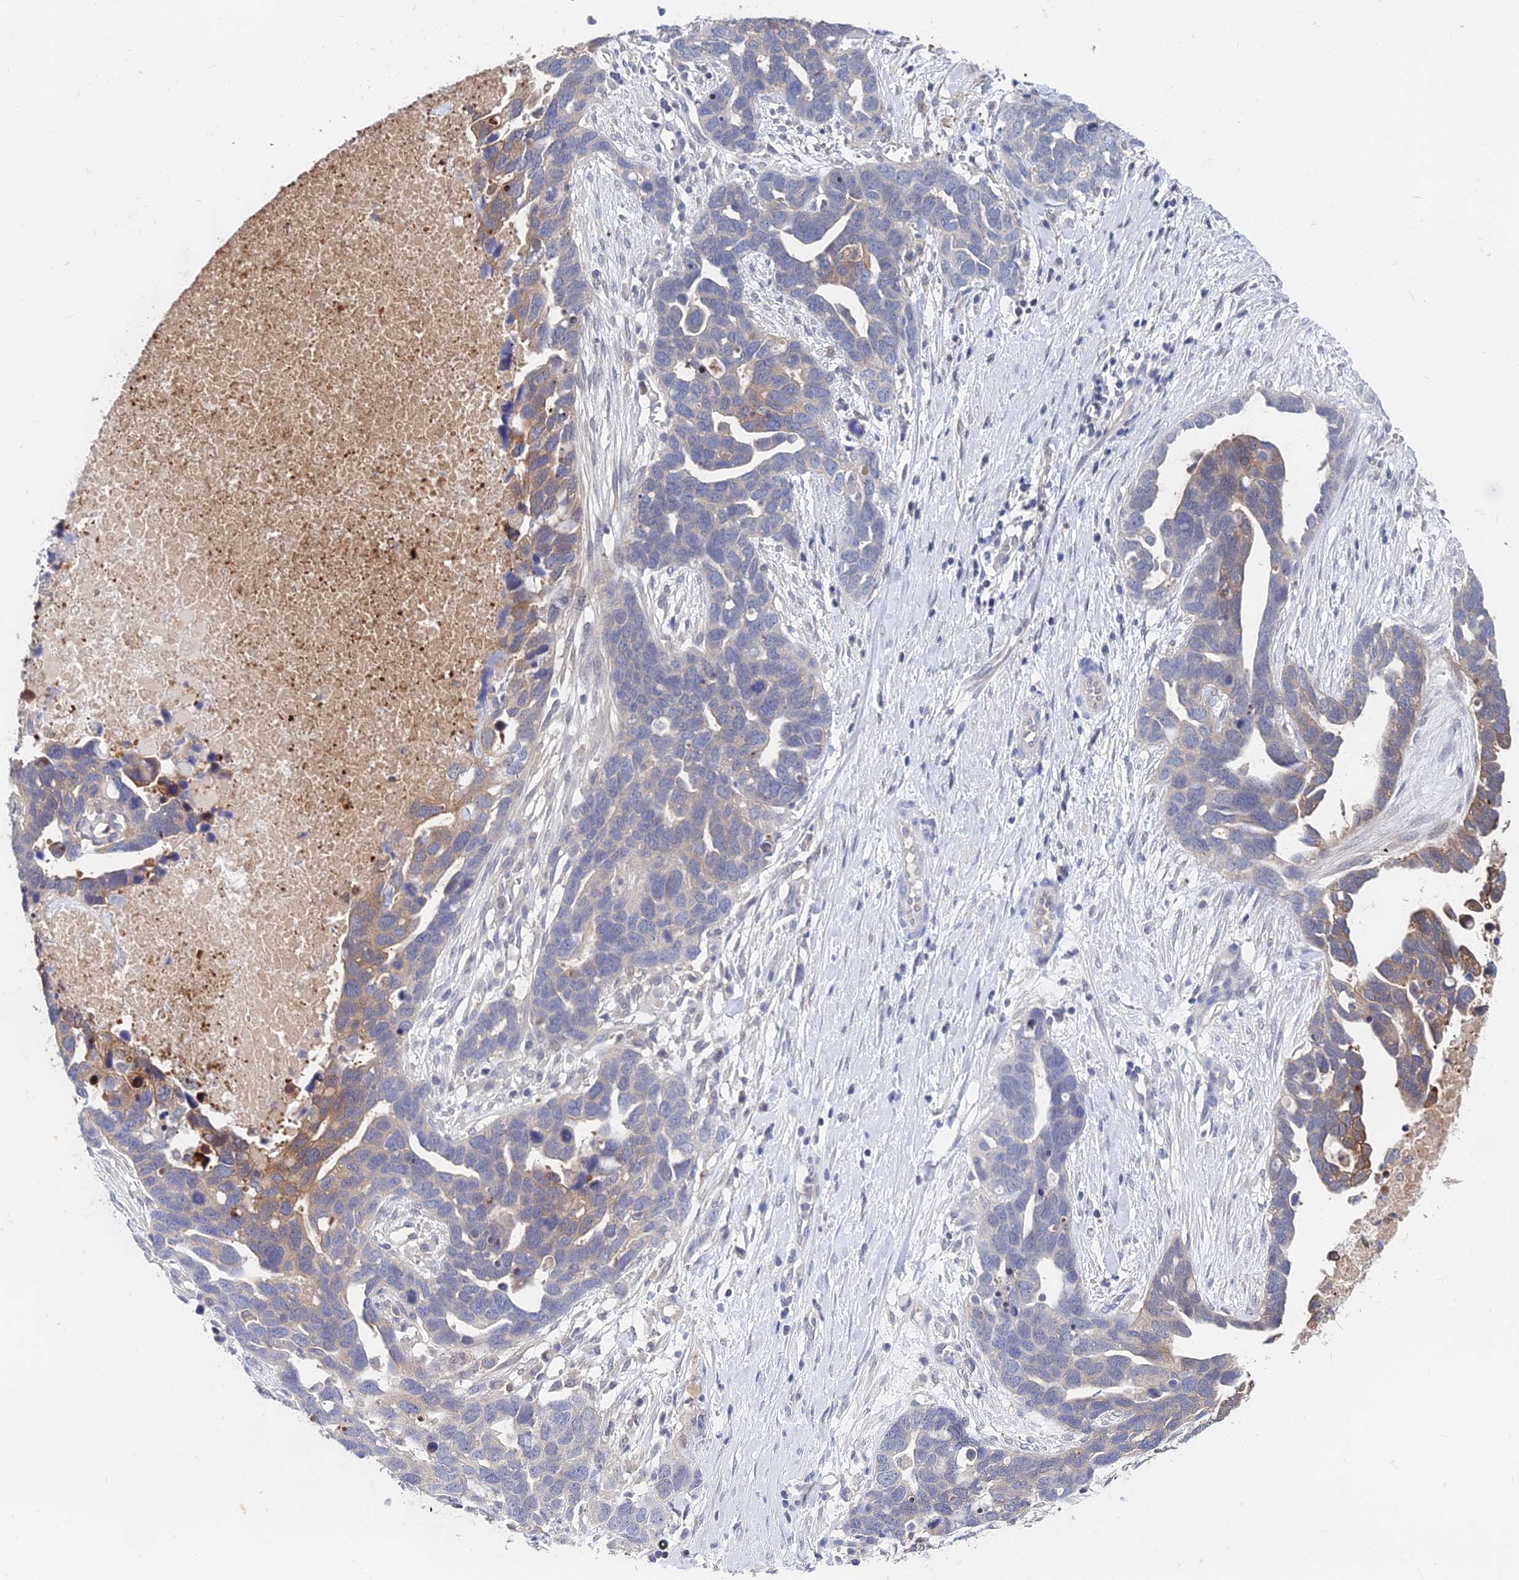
{"staining": {"intensity": "moderate", "quantity": "<25%", "location": "cytoplasmic/membranous"}, "tissue": "ovarian cancer", "cell_type": "Tumor cells", "image_type": "cancer", "snomed": [{"axis": "morphology", "description": "Cystadenocarcinoma, serous, NOS"}, {"axis": "topography", "description": "Ovary"}], "caption": "Immunohistochemical staining of human serous cystadenocarcinoma (ovarian) demonstrates low levels of moderate cytoplasmic/membranous staining in about <25% of tumor cells.", "gene": "B3GALT4", "patient": {"sex": "female", "age": 54}}